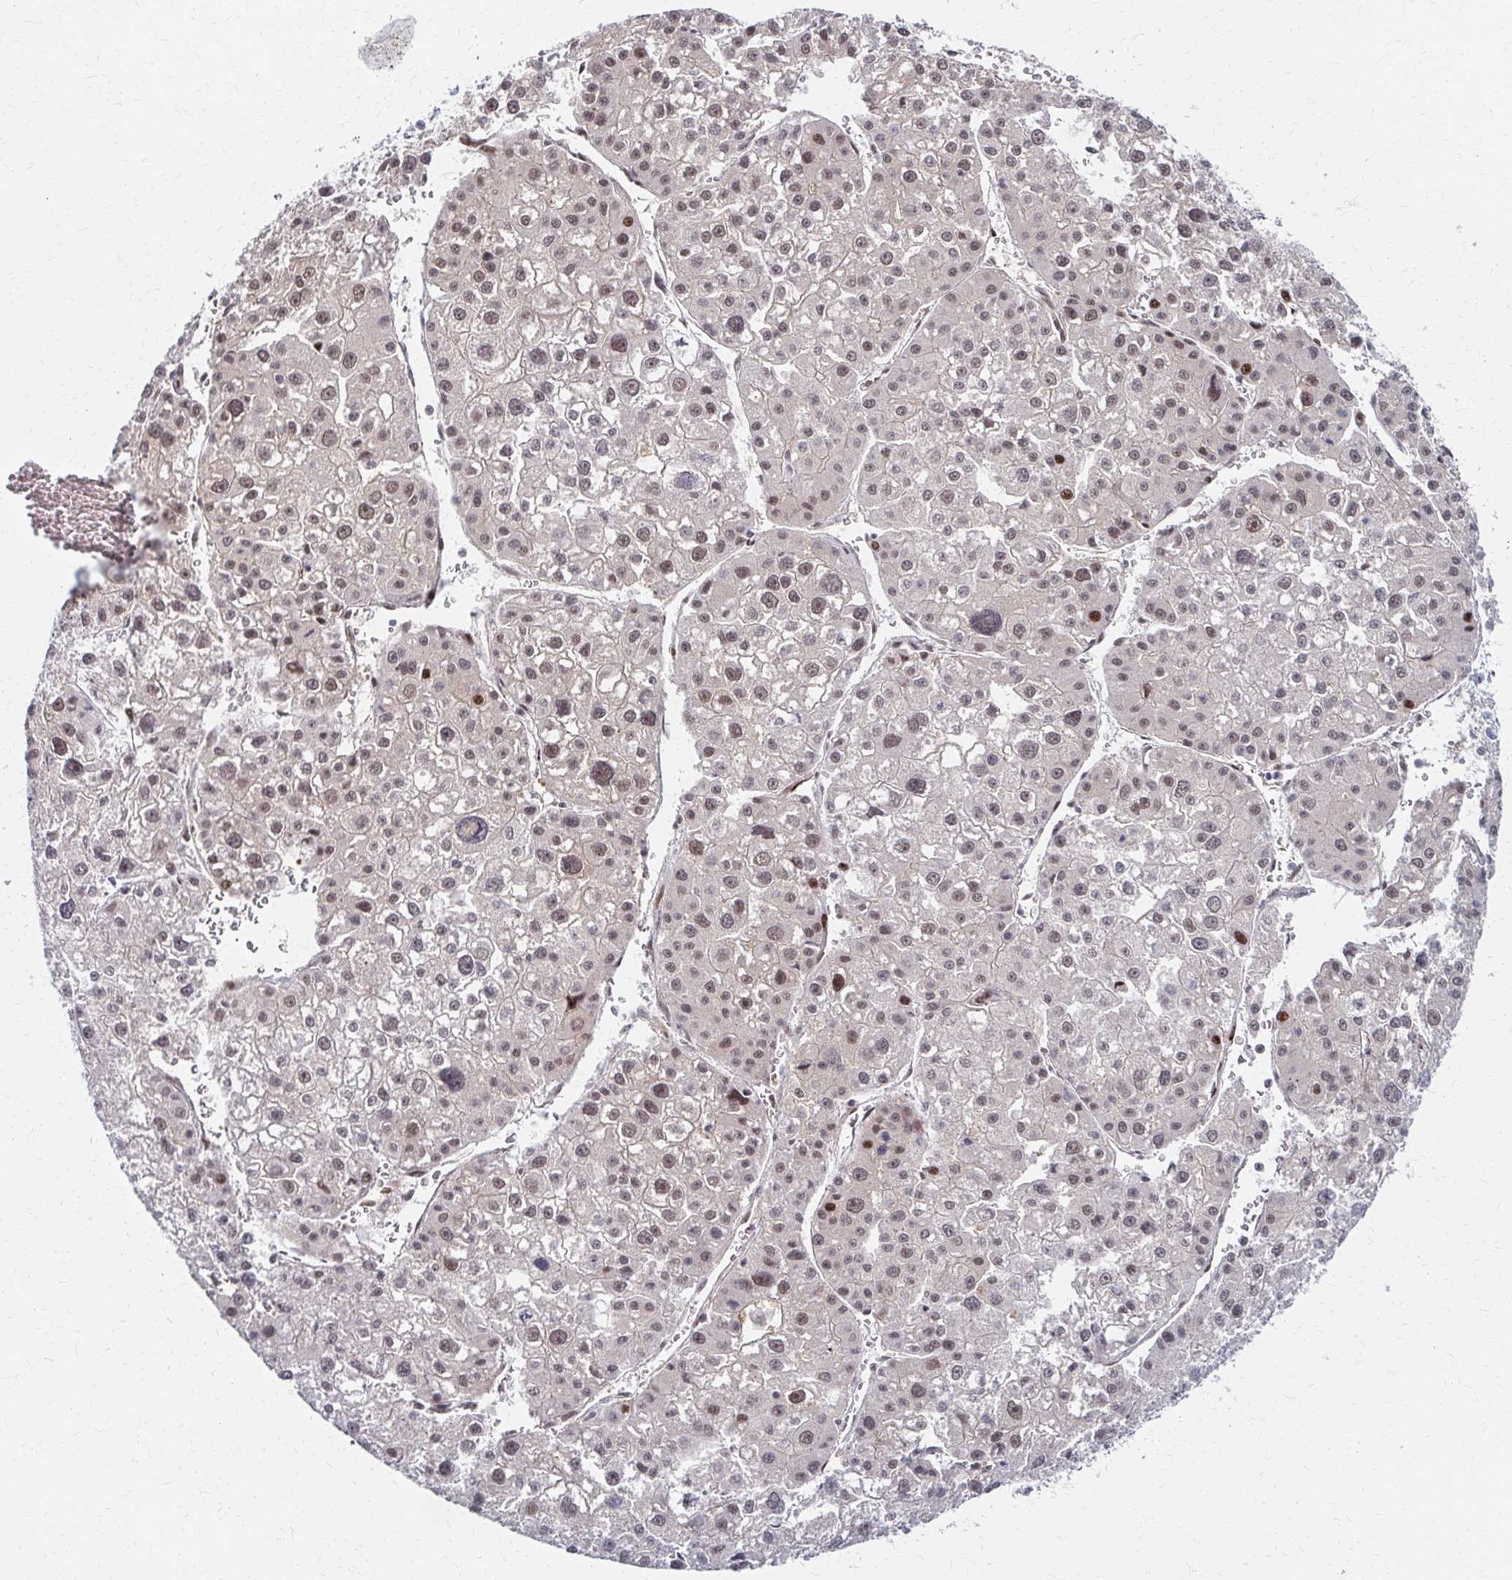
{"staining": {"intensity": "moderate", "quantity": ">75%", "location": "nuclear"}, "tissue": "liver cancer", "cell_type": "Tumor cells", "image_type": "cancer", "snomed": [{"axis": "morphology", "description": "Carcinoma, Hepatocellular, NOS"}, {"axis": "topography", "description": "Liver"}], "caption": "Immunohistochemistry staining of liver cancer (hepatocellular carcinoma), which shows medium levels of moderate nuclear positivity in about >75% of tumor cells indicating moderate nuclear protein staining. The staining was performed using DAB (3,3'-diaminobenzidine) (brown) for protein detection and nuclei were counterstained in hematoxylin (blue).", "gene": "PSMD7", "patient": {"sex": "male", "age": 73}}